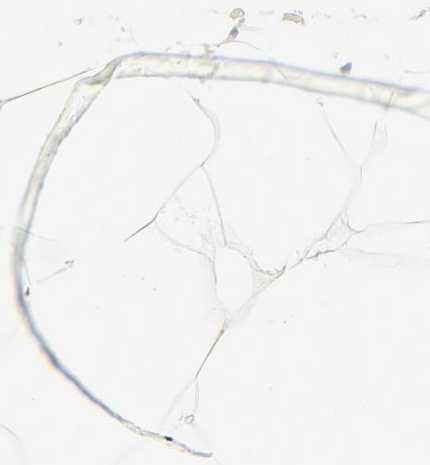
{"staining": {"intensity": "negative", "quantity": "none", "location": "none"}, "tissue": "adipose tissue", "cell_type": "Adipocytes", "image_type": "normal", "snomed": [{"axis": "morphology", "description": "Normal tissue, NOS"}, {"axis": "morphology", "description": "Duct carcinoma"}, {"axis": "topography", "description": "Breast"}, {"axis": "topography", "description": "Adipose tissue"}], "caption": "Immunohistochemistry histopathology image of benign human adipose tissue stained for a protein (brown), which demonstrates no staining in adipocytes.", "gene": "NPNT", "patient": {"sex": "female", "age": 37}}